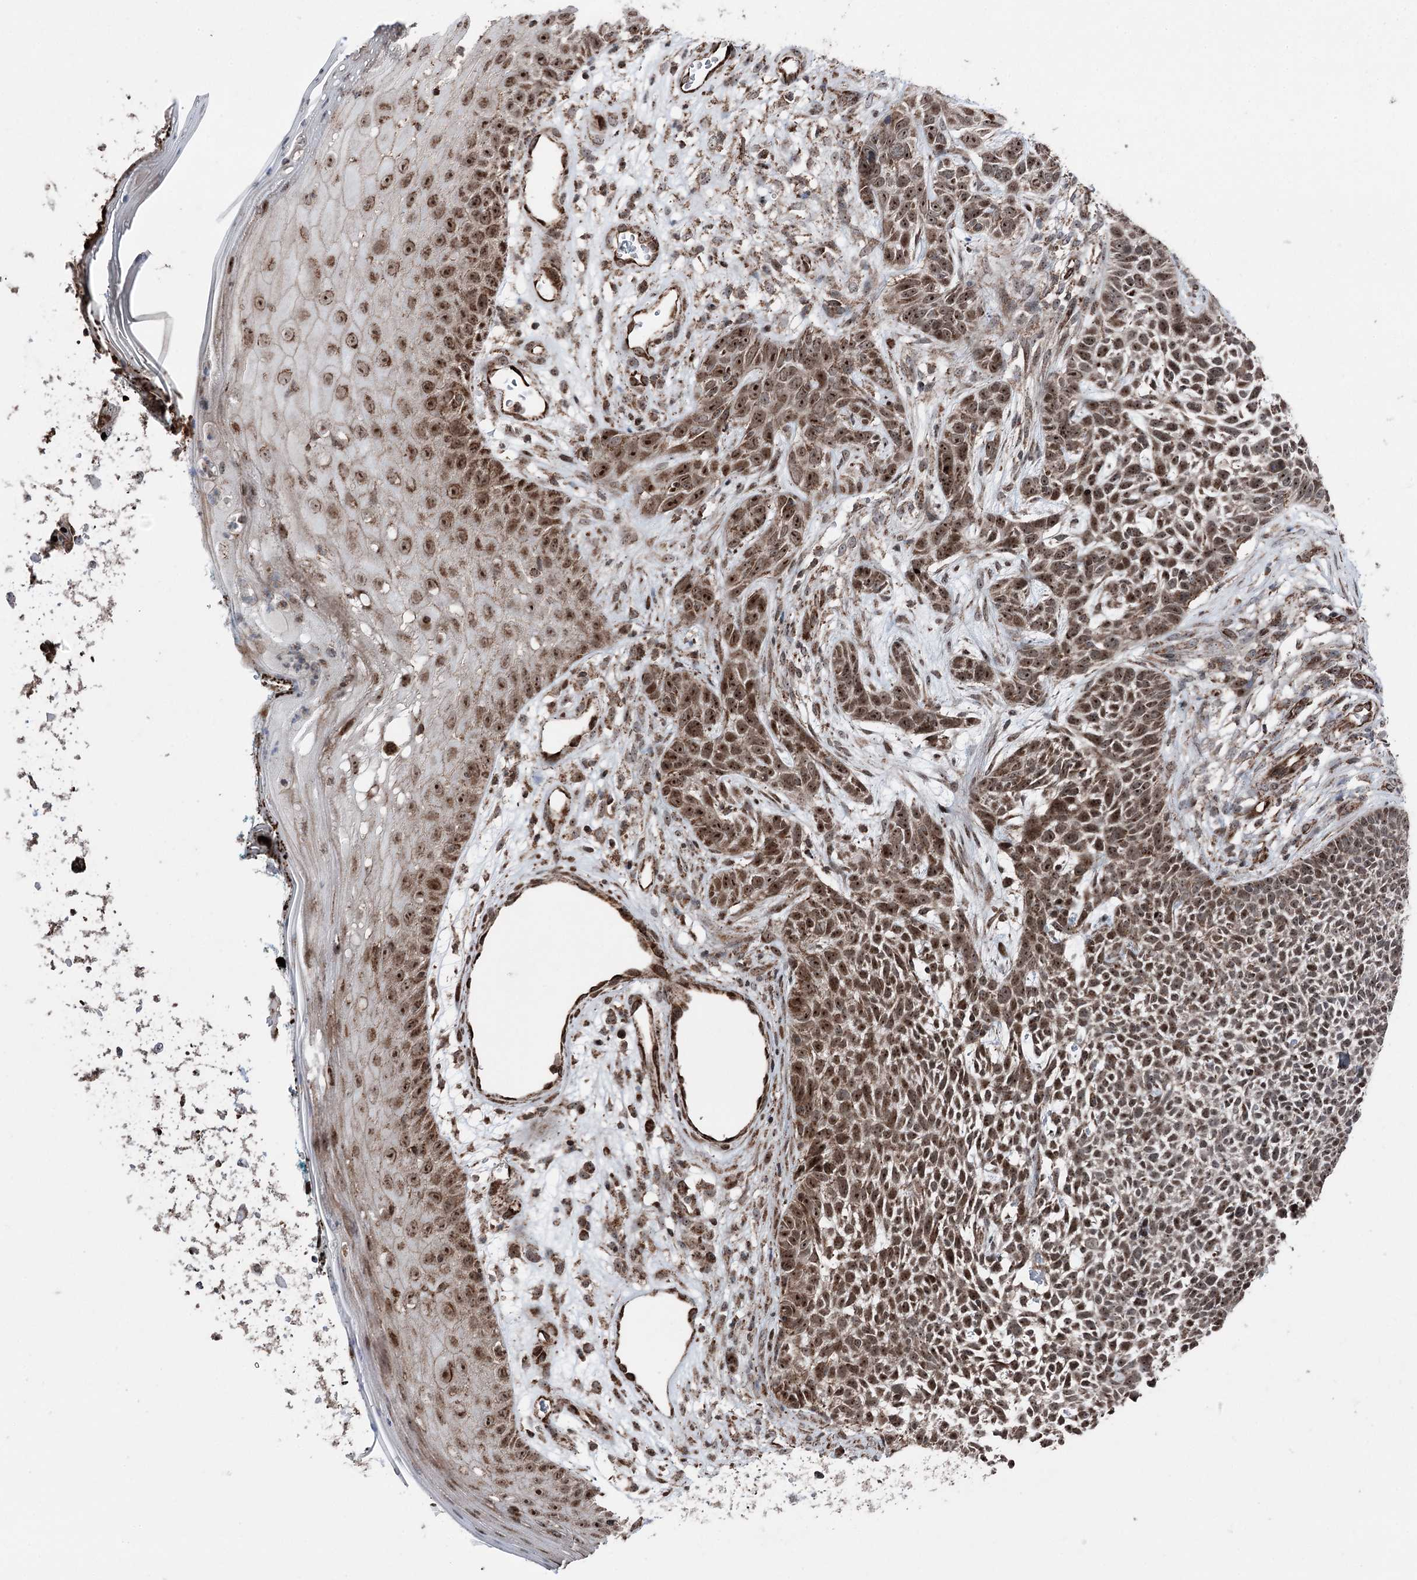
{"staining": {"intensity": "moderate", "quantity": ">75%", "location": "cytoplasmic/membranous,nuclear"}, "tissue": "skin cancer", "cell_type": "Tumor cells", "image_type": "cancer", "snomed": [{"axis": "morphology", "description": "Basal cell carcinoma"}, {"axis": "topography", "description": "Skin"}], "caption": "A brown stain shows moderate cytoplasmic/membranous and nuclear positivity of a protein in basal cell carcinoma (skin) tumor cells. Using DAB (3,3'-diaminobenzidine) (brown) and hematoxylin (blue) stains, captured at high magnification using brightfield microscopy.", "gene": "STEEP1", "patient": {"sex": "female", "age": 84}}